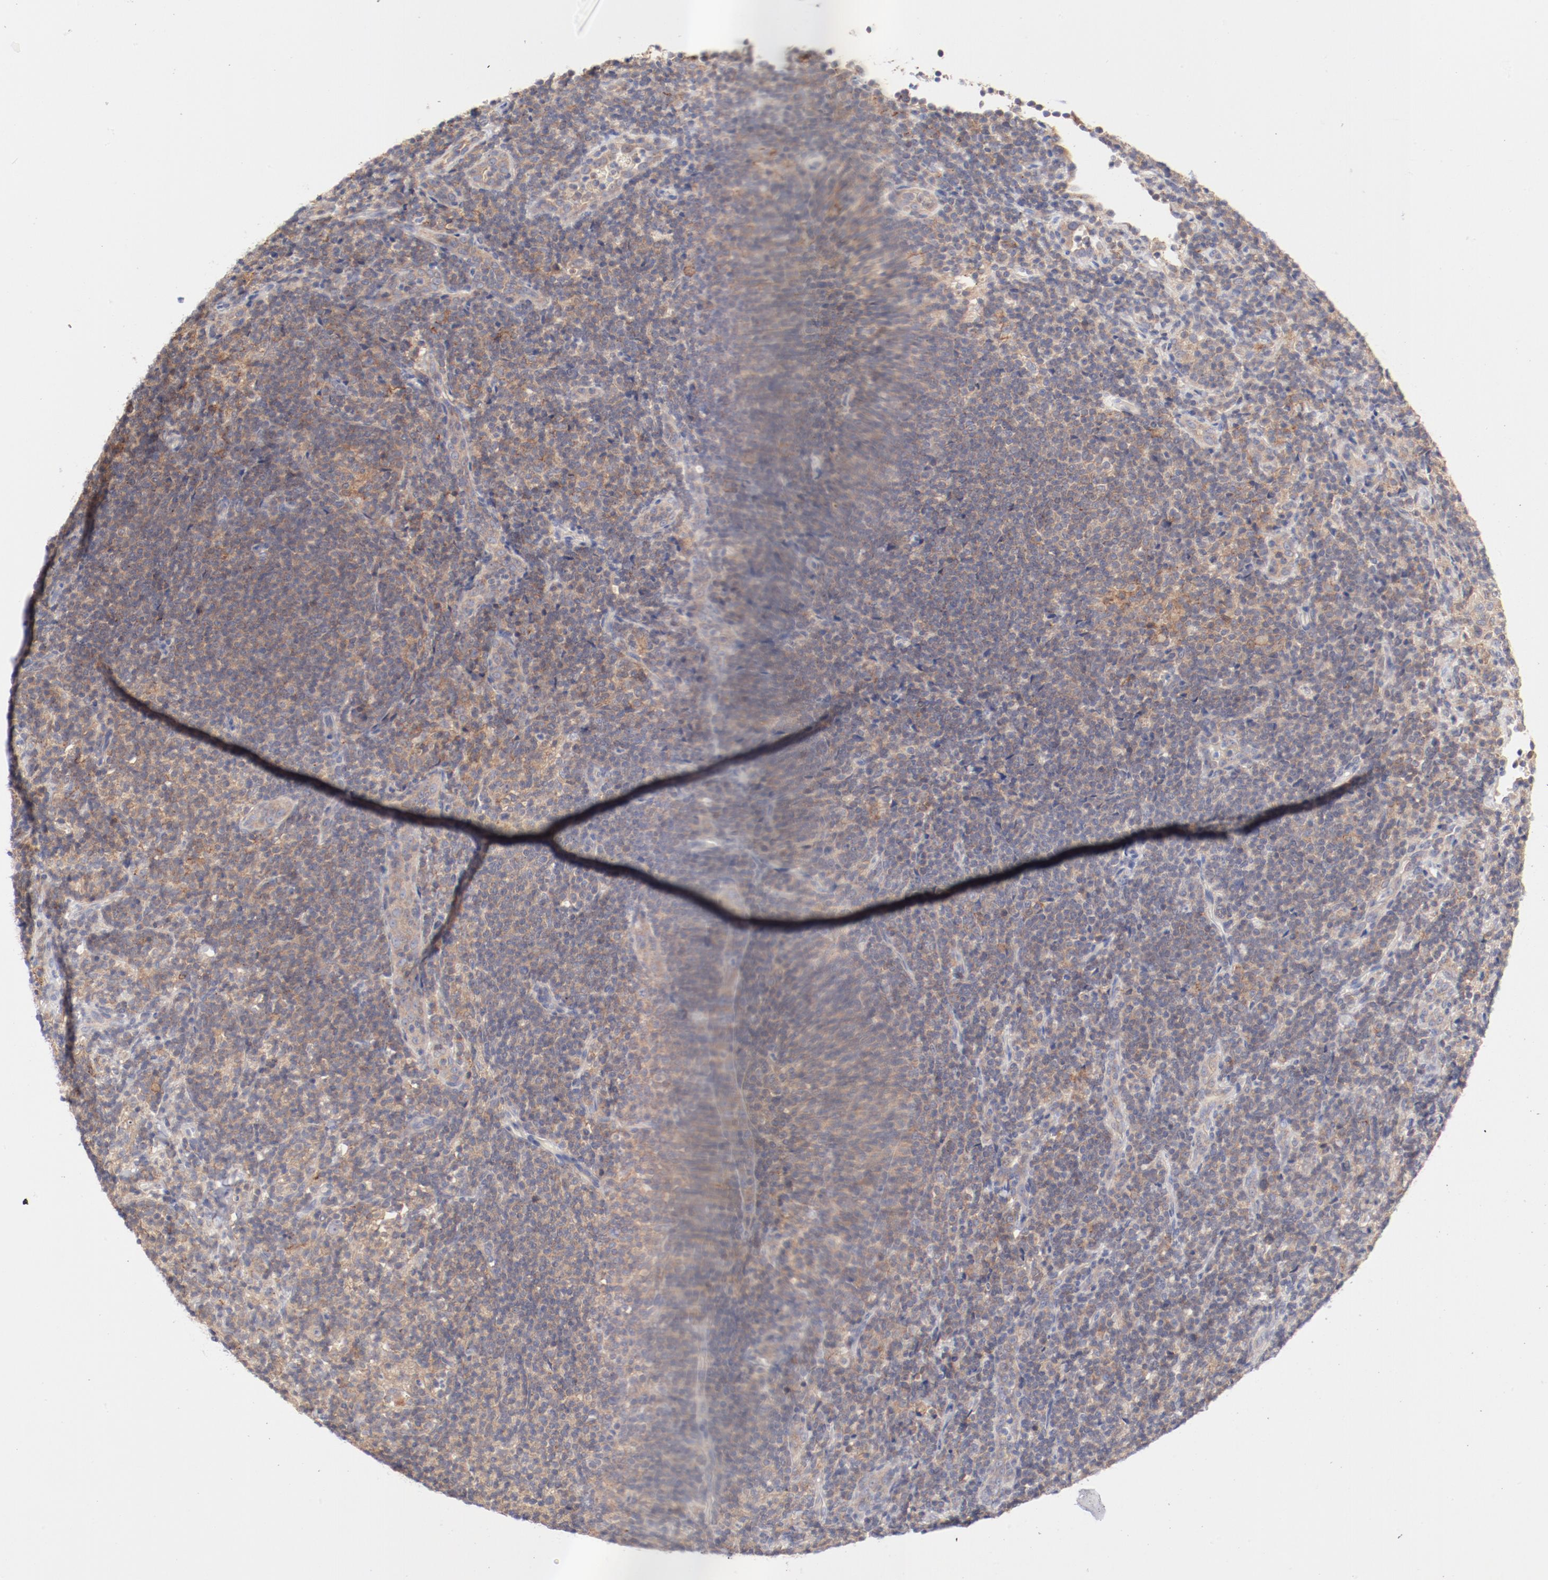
{"staining": {"intensity": "weak", "quantity": "25%-75%", "location": "cytoplasmic/membranous"}, "tissue": "lymphoma", "cell_type": "Tumor cells", "image_type": "cancer", "snomed": [{"axis": "morphology", "description": "Malignant lymphoma, non-Hodgkin's type, Low grade"}, {"axis": "topography", "description": "Lymph node"}], "caption": "DAB (3,3'-diaminobenzidine) immunohistochemical staining of lymphoma displays weak cytoplasmic/membranous protein positivity in approximately 25%-75% of tumor cells.", "gene": "SETD3", "patient": {"sex": "female", "age": 76}}